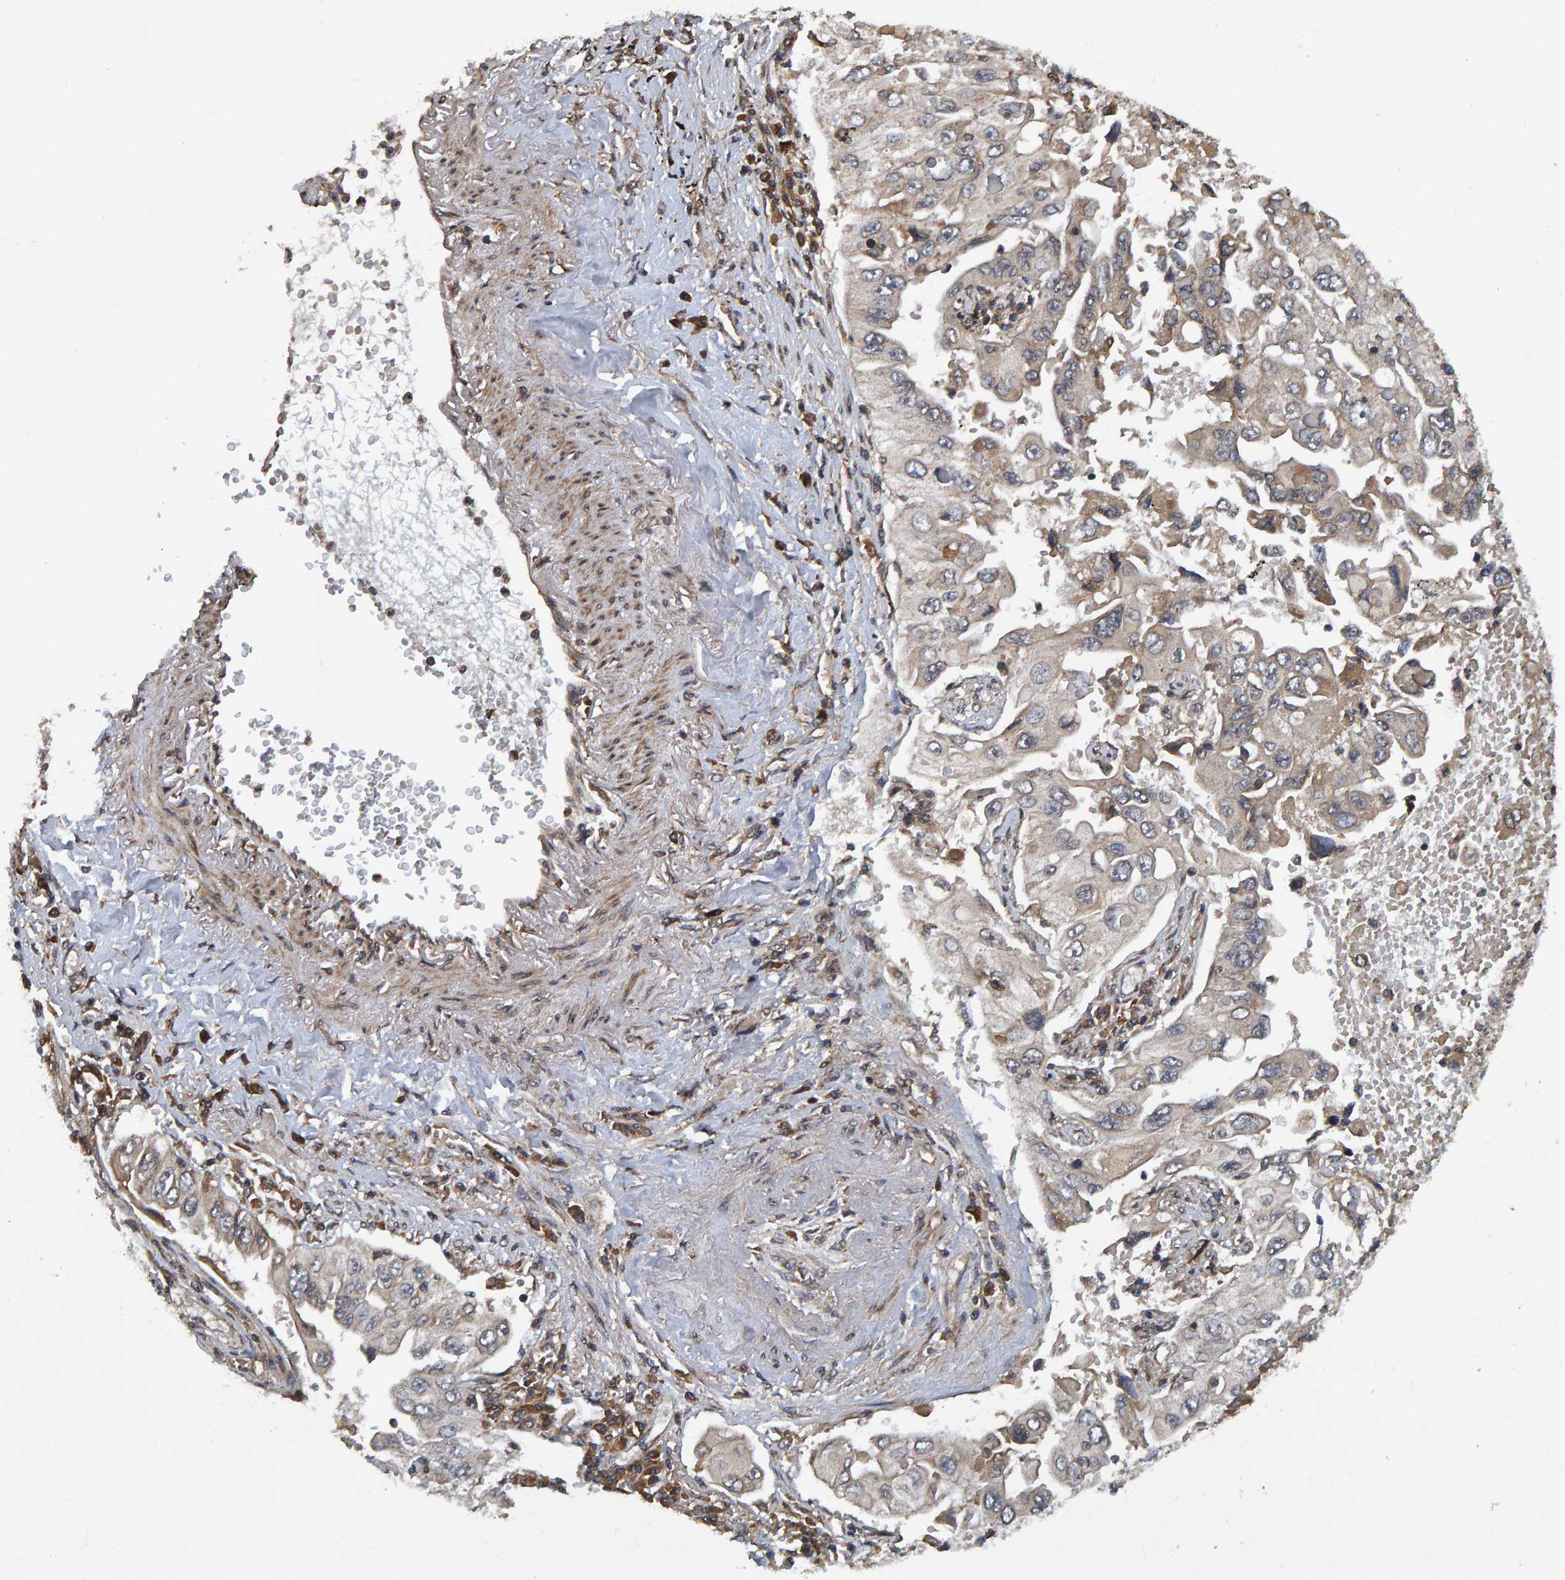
{"staining": {"intensity": "weak", "quantity": "<25%", "location": "cytoplasmic/membranous"}, "tissue": "lung cancer", "cell_type": "Tumor cells", "image_type": "cancer", "snomed": [{"axis": "morphology", "description": "Adenocarcinoma, NOS"}, {"axis": "topography", "description": "Lung"}], "caption": "This is an IHC photomicrograph of lung adenocarcinoma. There is no positivity in tumor cells.", "gene": "GAB2", "patient": {"sex": "male", "age": 84}}